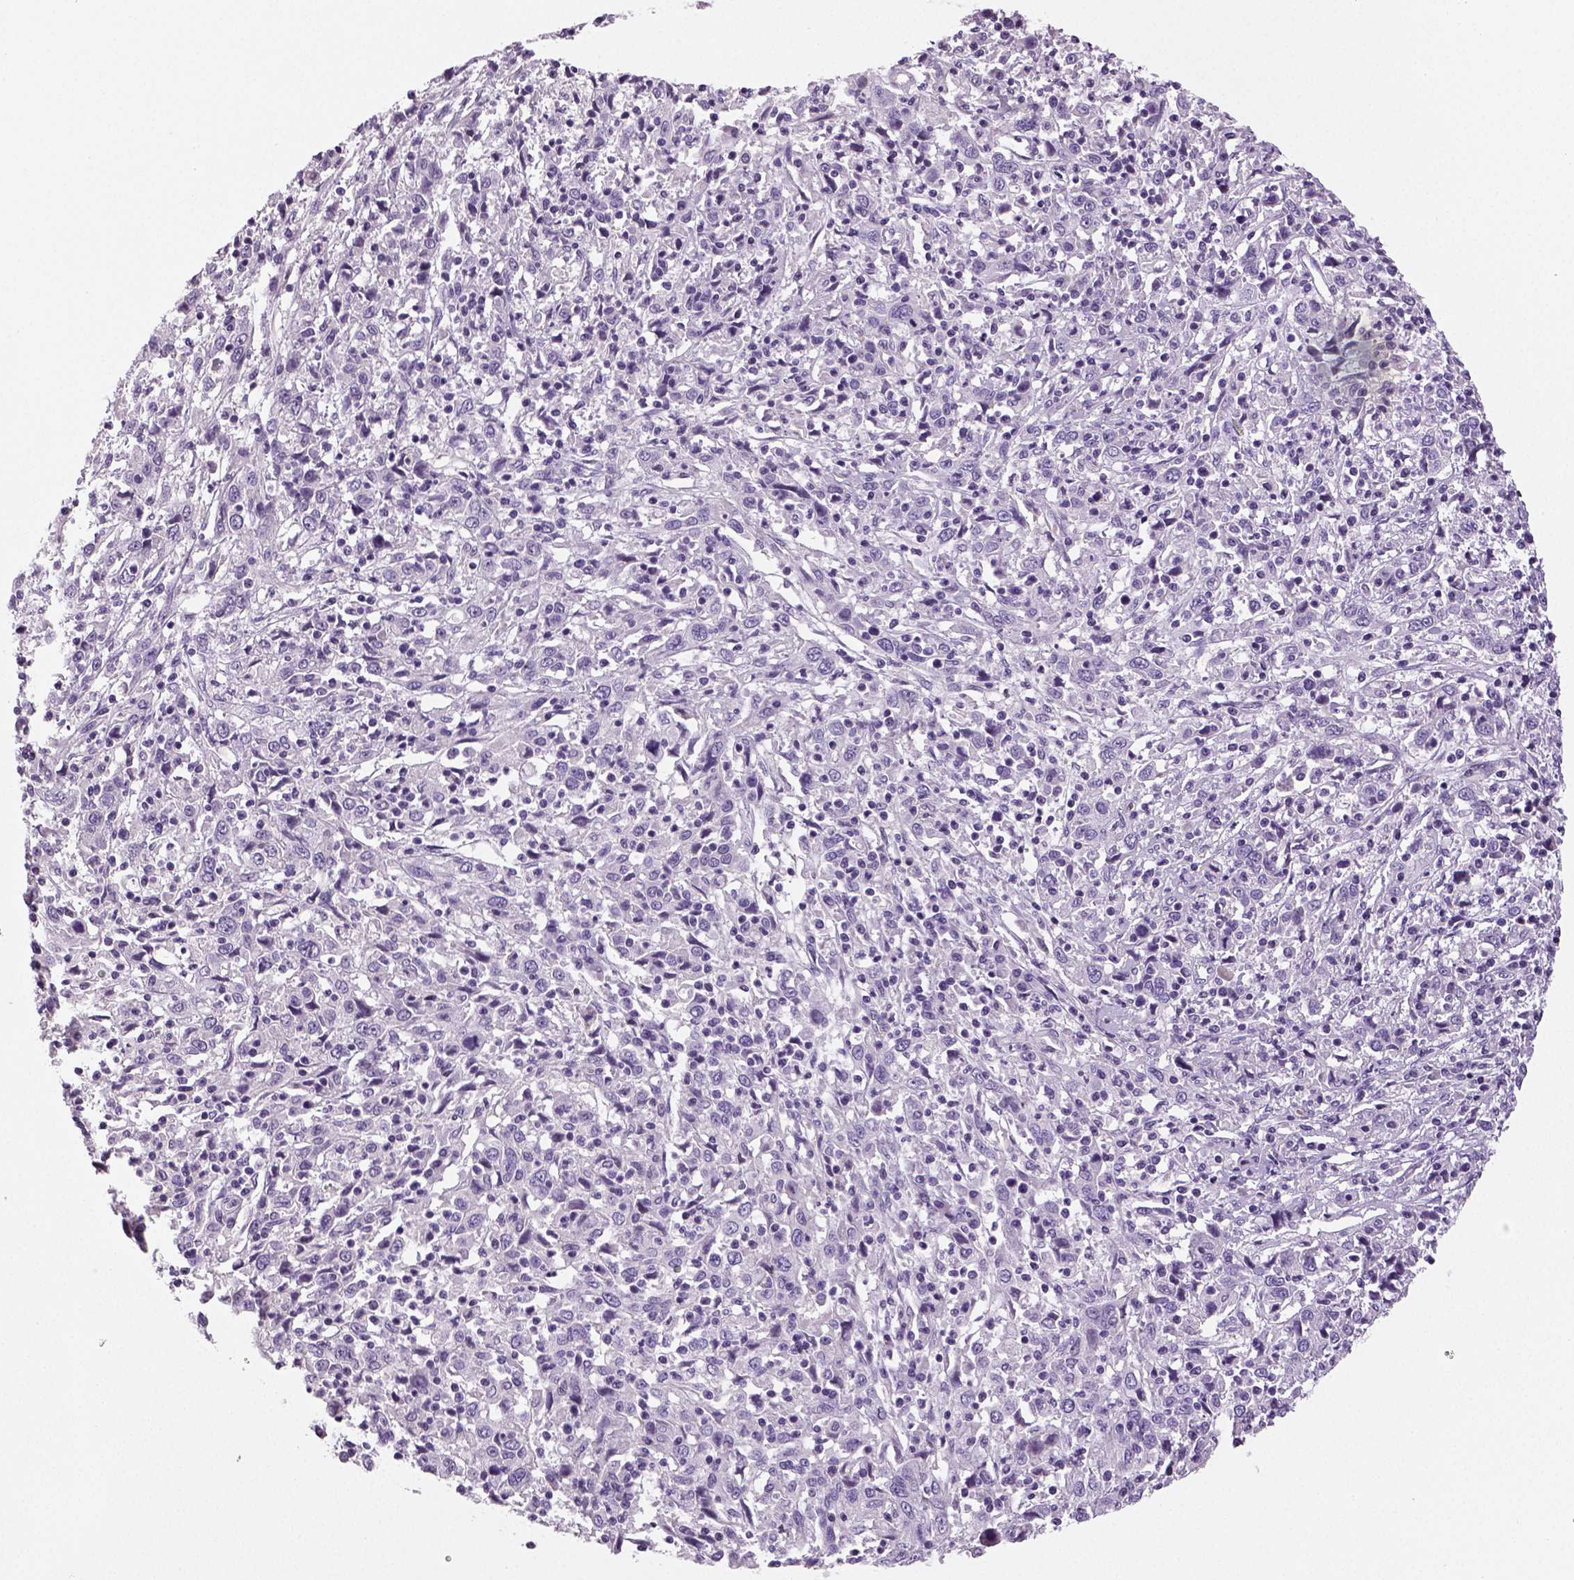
{"staining": {"intensity": "negative", "quantity": "none", "location": "none"}, "tissue": "cervical cancer", "cell_type": "Tumor cells", "image_type": "cancer", "snomed": [{"axis": "morphology", "description": "Squamous cell carcinoma, NOS"}, {"axis": "topography", "description": "Cervix"}], "caption": "A micrograph of human cervical cancer (squamous cell carcinoma) is negative for staining in tumor cells. Nuclei are stained in blue.", "gene": "TSPAN7", "patient": {"sex": "female", "age": 46}}